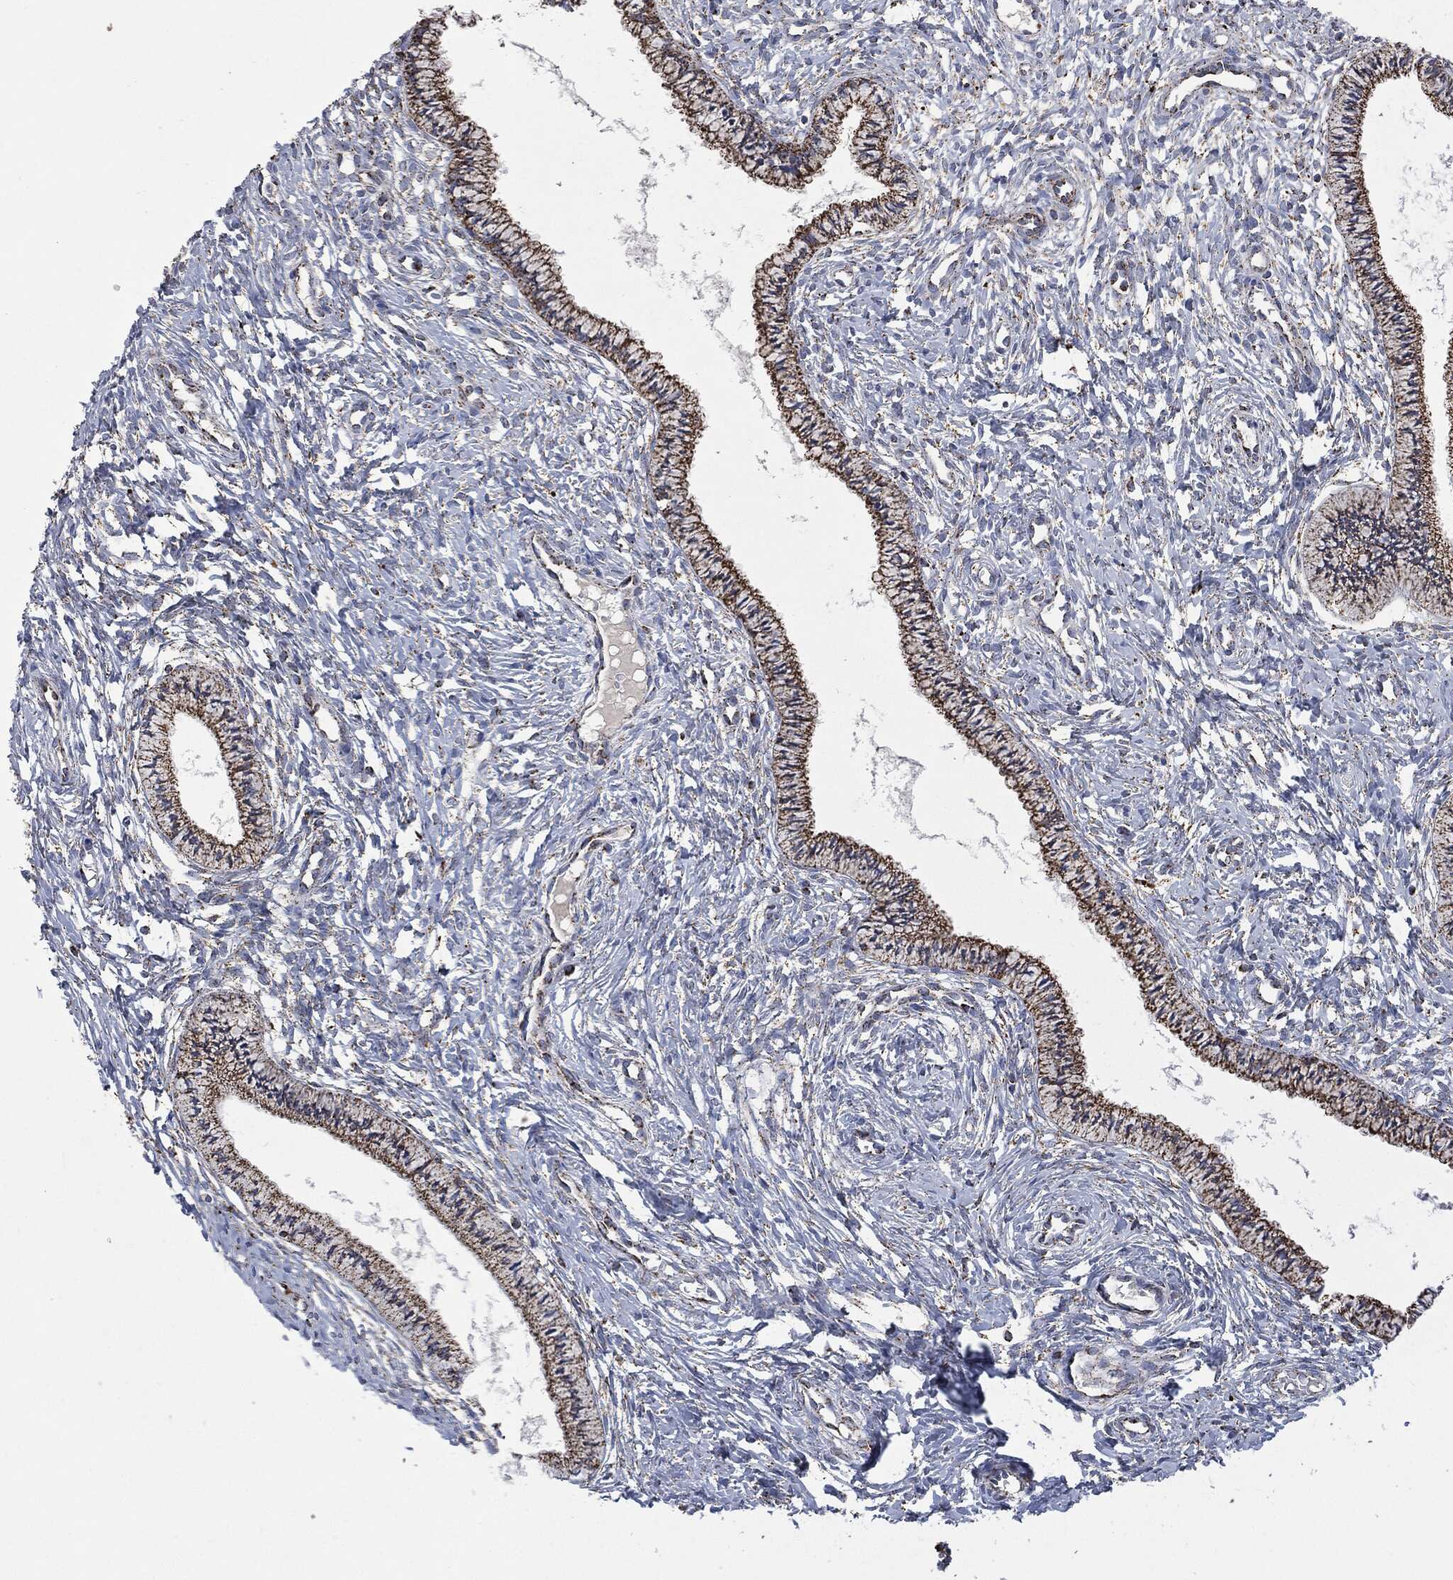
{"staining": {"intensity": "strong", "quantity": ">75%", "location": "cytoplasmic/membranous"}, "tissue": "cervix", "cell_type": "Glandular cells", "image_type": "normal", "snomed": [{"axis": "morphology", "description": "Normal tissue, NOS"}, {"axis": "topography", "description": "Cervix"}], "caption": "Immunohistochemical staining of unremarkable human cervix reveals strong cytoplasmic/membranous protein positivity in about >75% of glandular cells.", "gene": "RYK", "patient": {"sex": "female", "age": 39}}